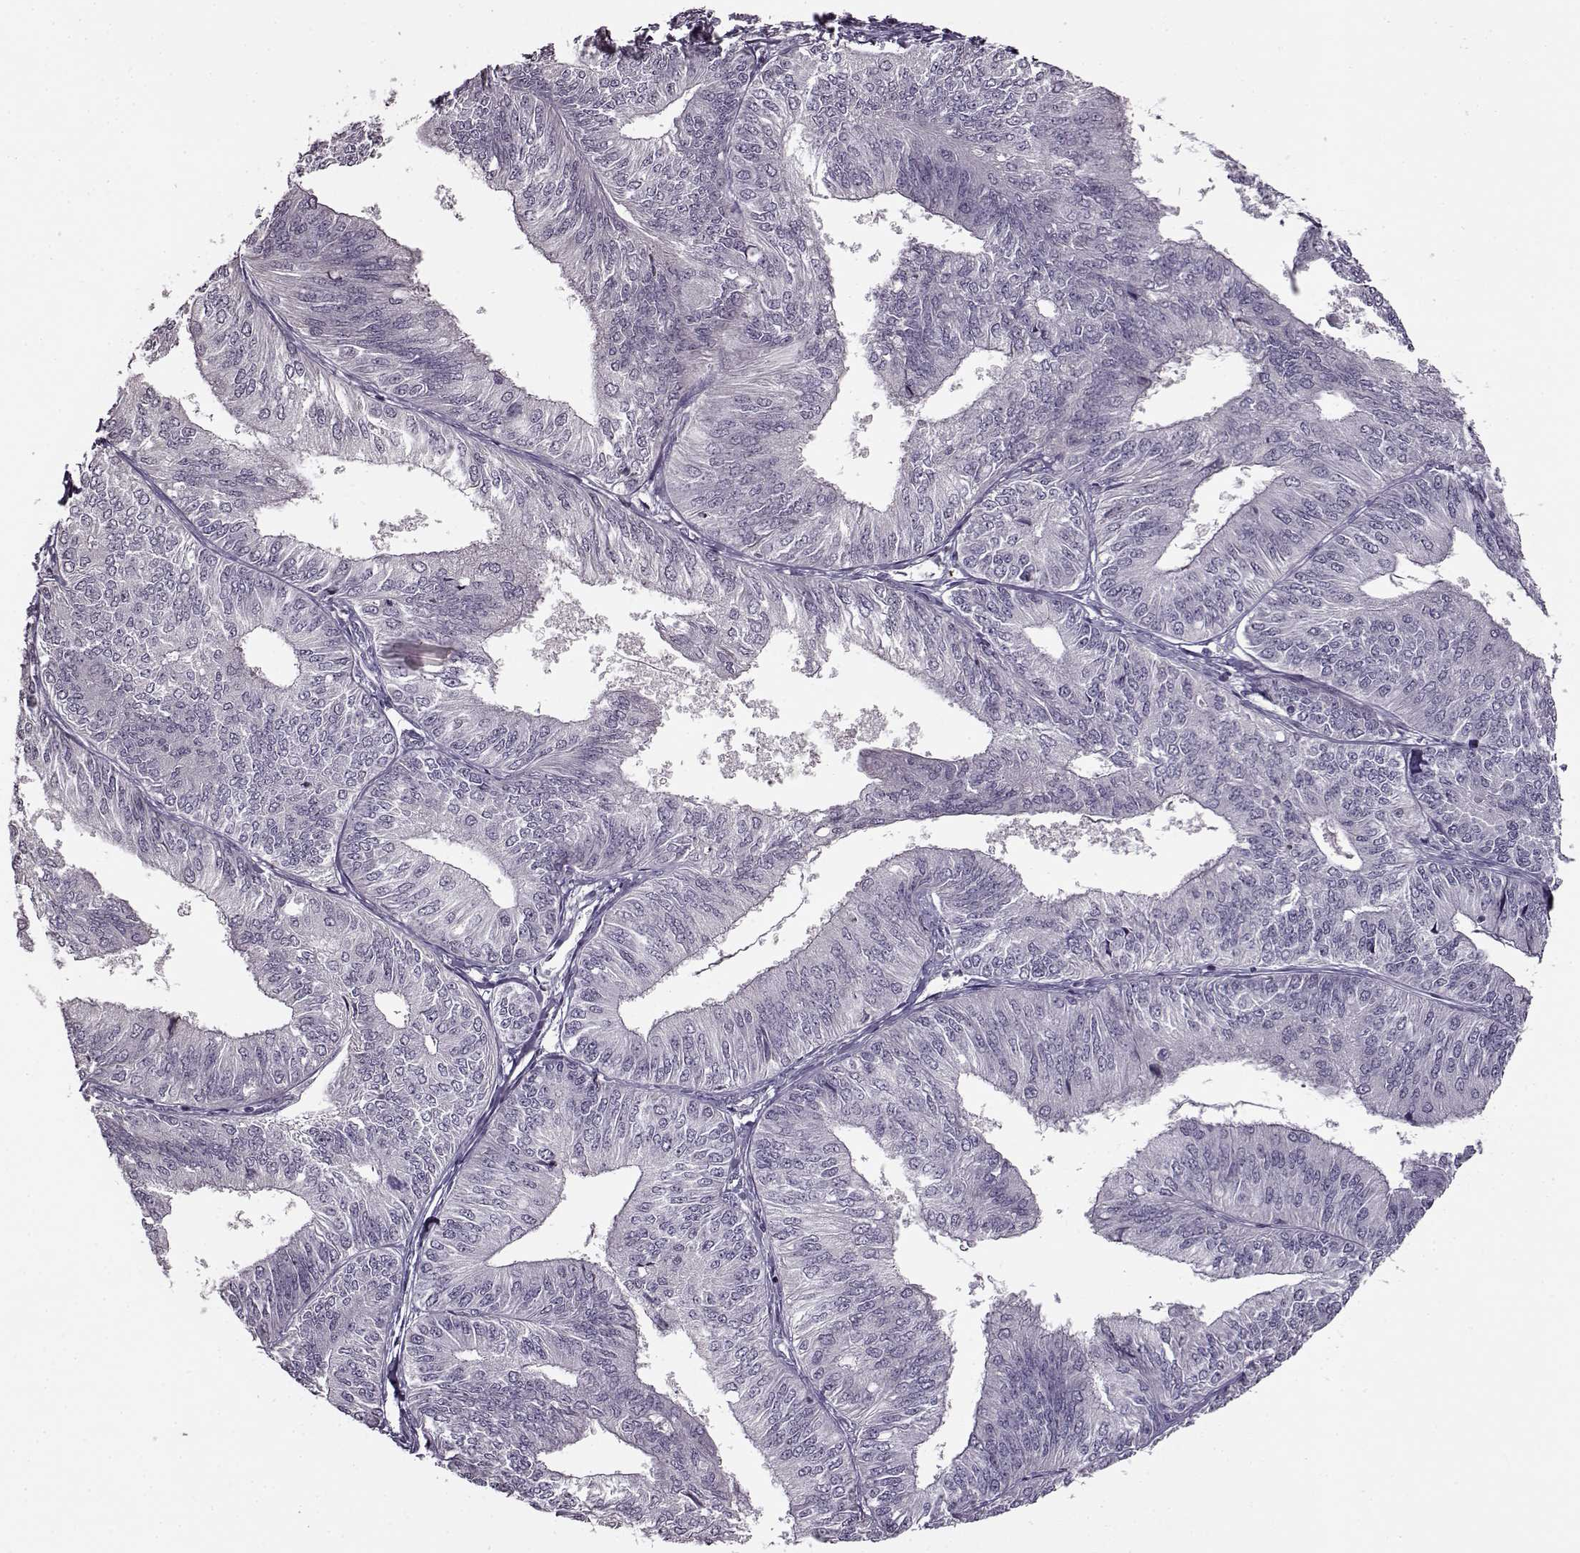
{"staining": {"intensity": "negative", "quantity": "none", "location": "none"}, "tissue": "endometrial cancer", "cell_type": "Tumor cells", "image_type": "cancer", "snomed": [{"axis": "morphology", "description": "Adenocarcinoma, NOS"}, {"axis": "topography", "description": "Endometrium"}], "caption": "Immunohistochemistry micrograph of human endometrial adenocarcinoma stained for a protein (brown), which exhibits no expression in tumor cells. Brightfield microscopy of IHC stained with DAB (3,3'-diaminobenzidine) (brown) and hematoxylin (blue), captured at high magnification.", "gene": "FSHB", "patient": {"sex": "female", "age": 58}}